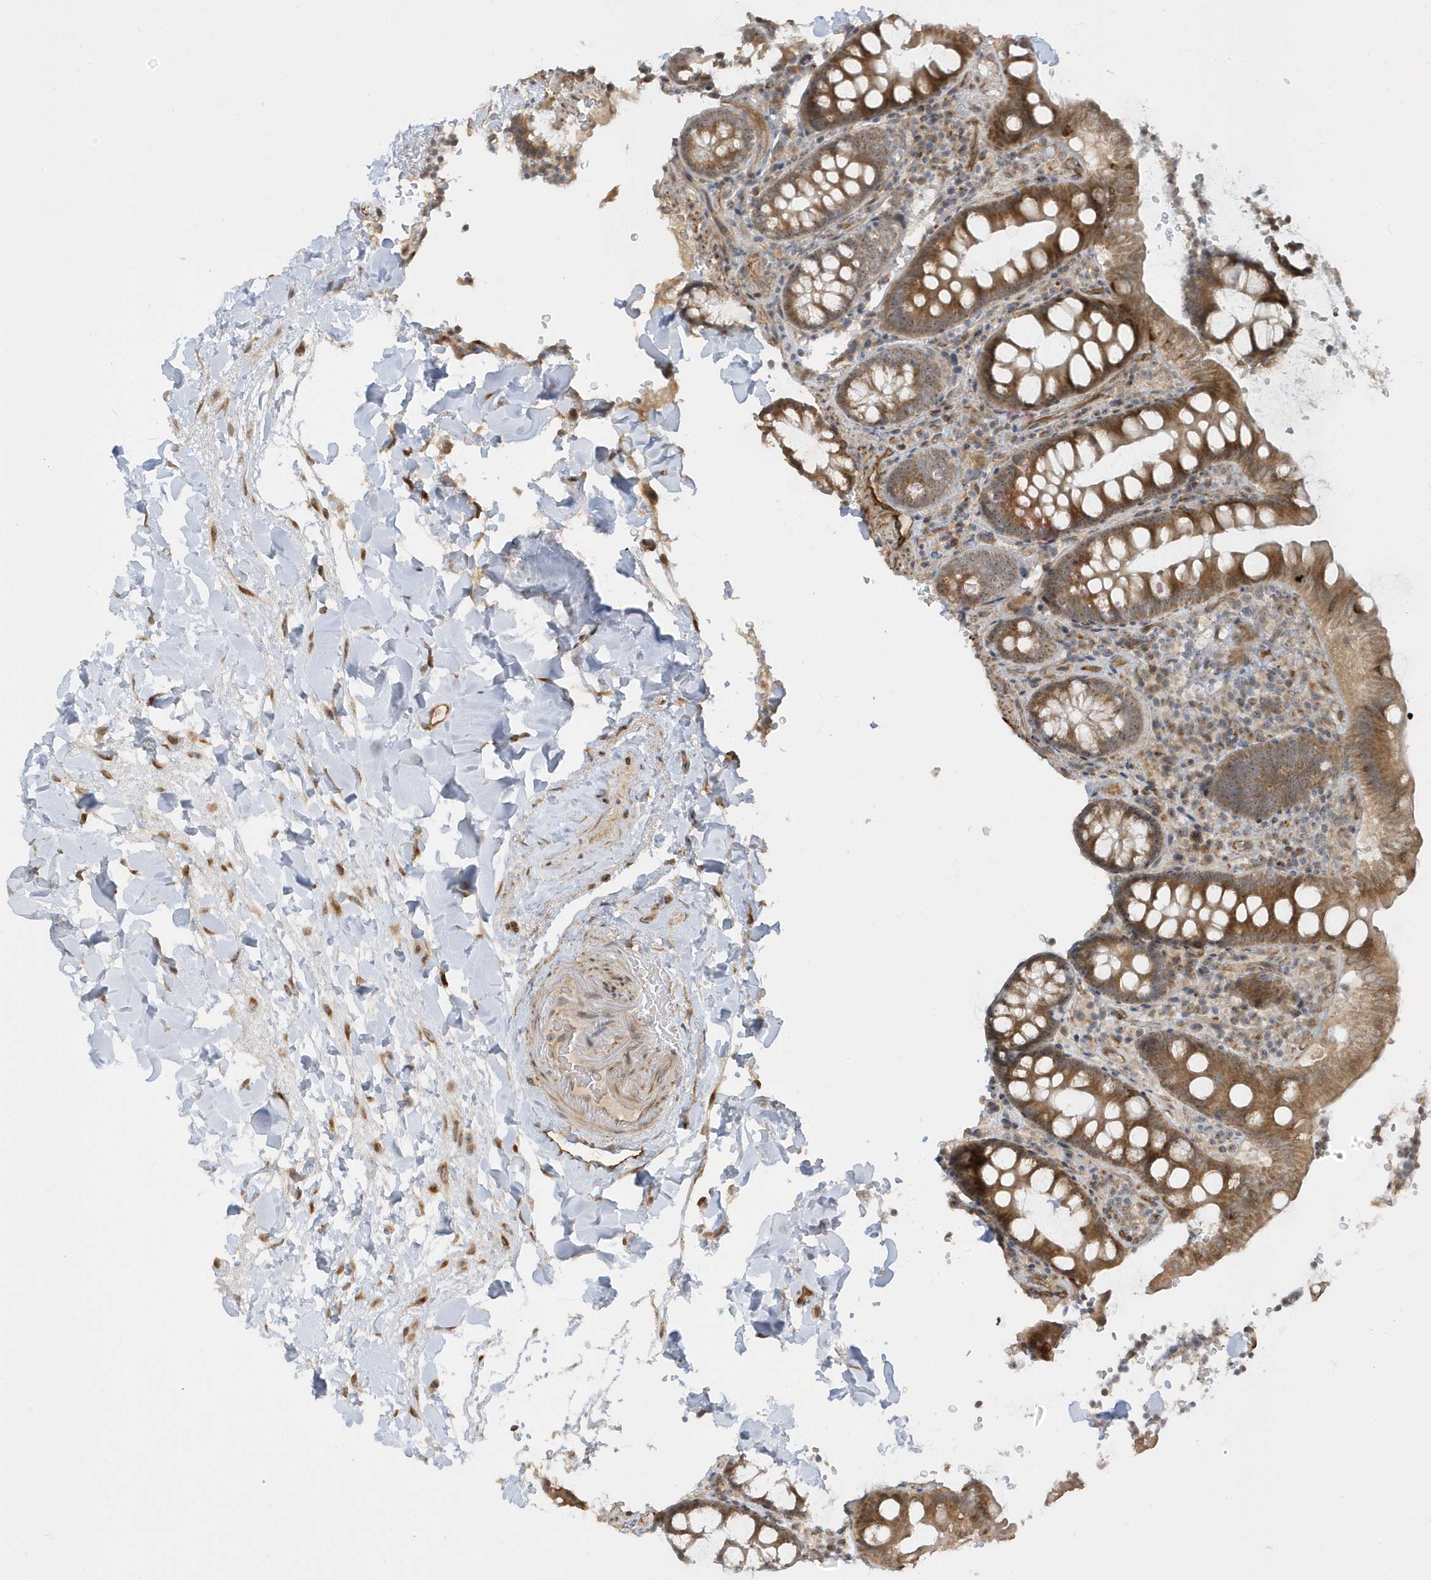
{"staining": {"intensity": "moderate", "quantity": ">75%", "location": "cytoplasmic/membranous"}, "tissue": "colon", "cell_type": "Endothelial cells", "image_type": "normal", "snomed": [{"axis": "morphology", "description": "Normal tissue, NOS"}, {"axis": "topography", "description": "Colon"}], "caption": "A high-resolution histopathology image shows immunohistochemistry staining of normal colon, which demonstrates moderate cytoplasmic/membranous staining in about >75% of endothelial cells.", "gene": "ECM2", "patient": {"sex": "female", "age": 79}}